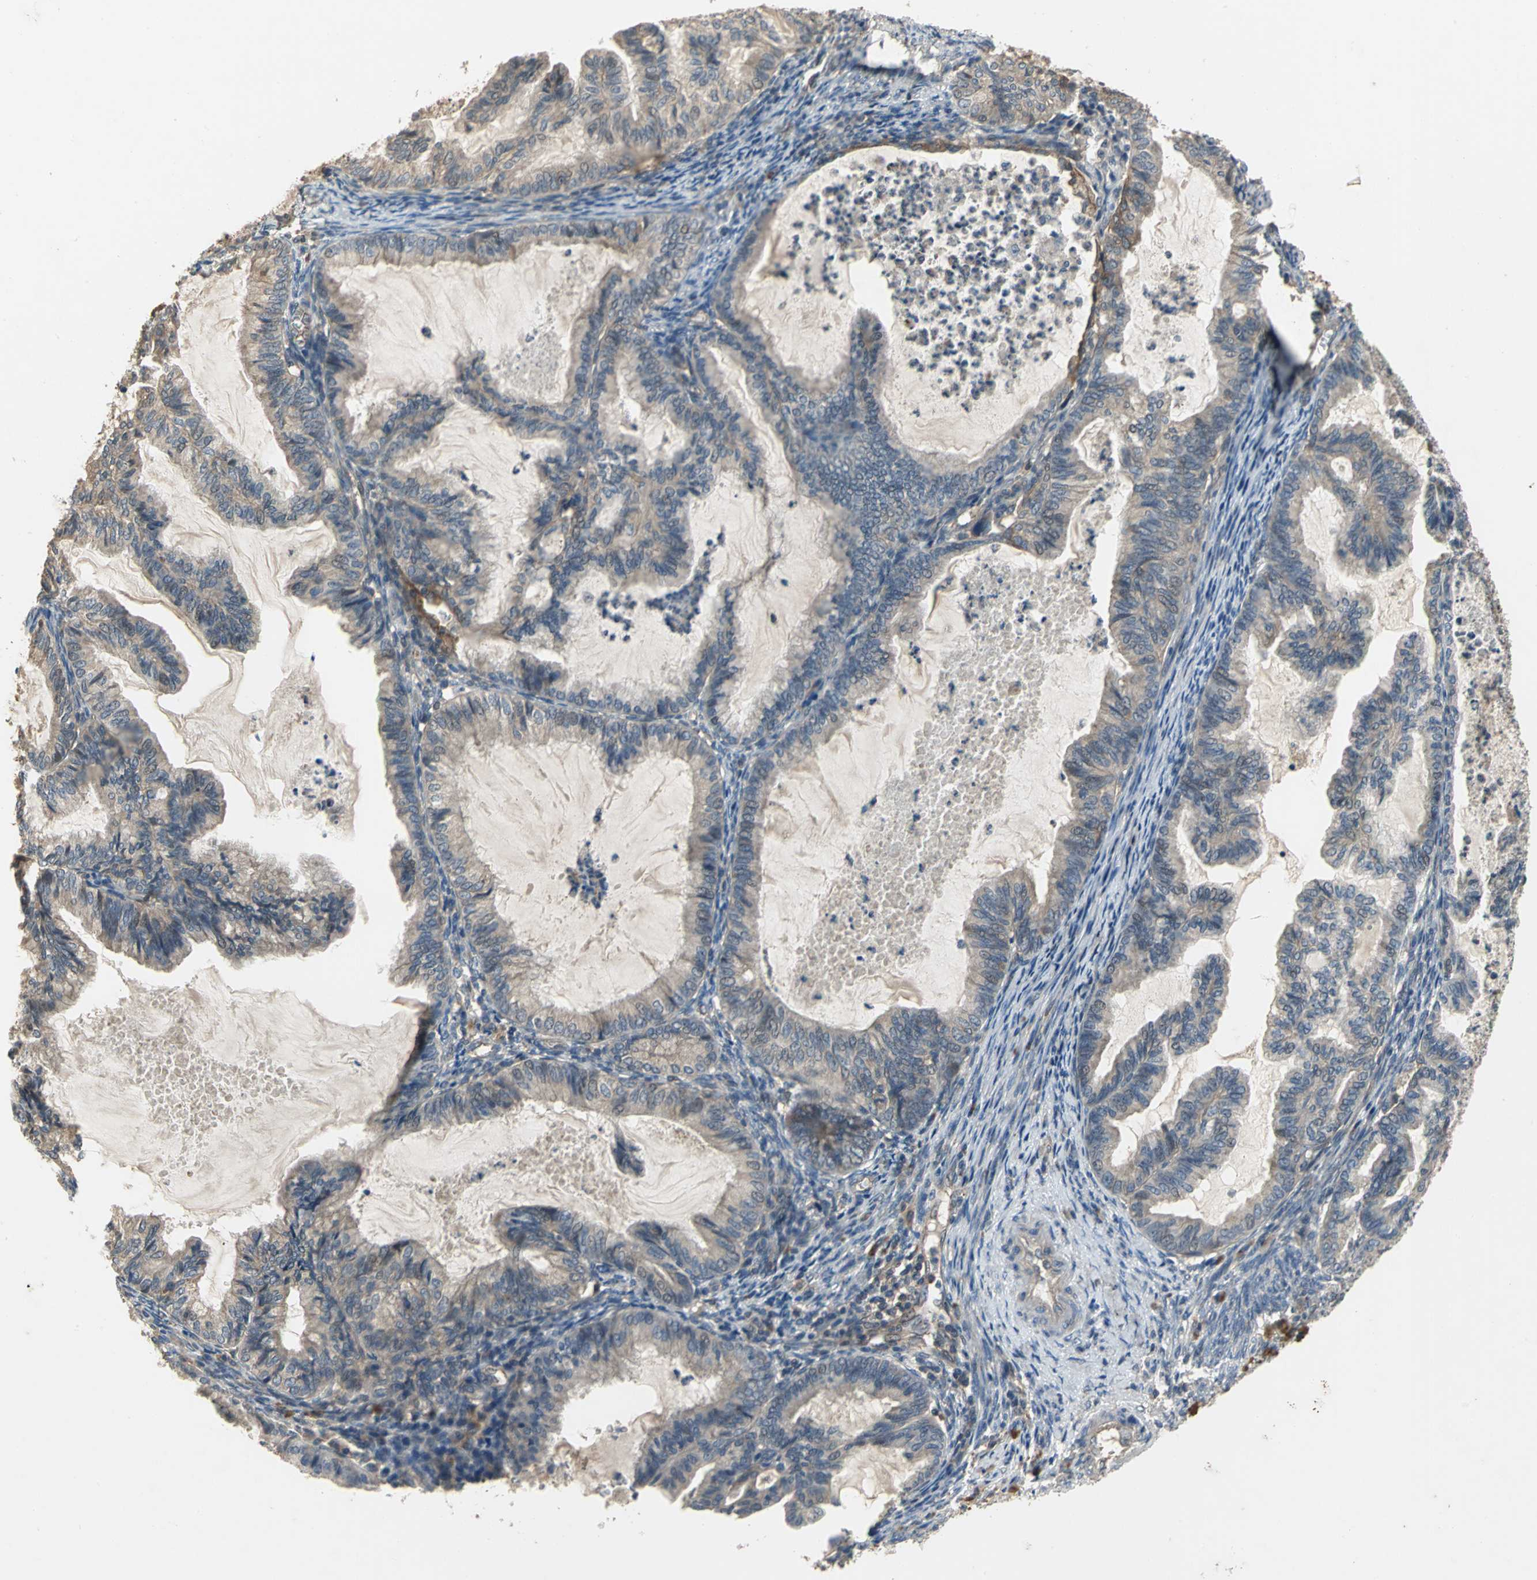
{"staining": {"intensity": "moderate", "quantity": ">75%", "location": "cytoplasmic/membranous"}, "tissue": "cervical cancer", "cell_type": "Tumor cells", "image_type": "cancer", "snomed": [{"axis": "morphology", "description": "Normal tissue, NOS"}, {"axis": "morphology", "description": "Adenocarcinoma, NOS"}, {"axis": "topography", "description": "Cervix"}, {"axis": "topography", "description": "Endometrium"}], "caption": "About >75% of tumor cells in adenocarcinoma (cervical) exhibit moderate cytoplasmic/membranous protein staining as visualized by brown immunohistochemical staining.", "gene": "MET", "patient": {"sex": "female", "age": 86}}